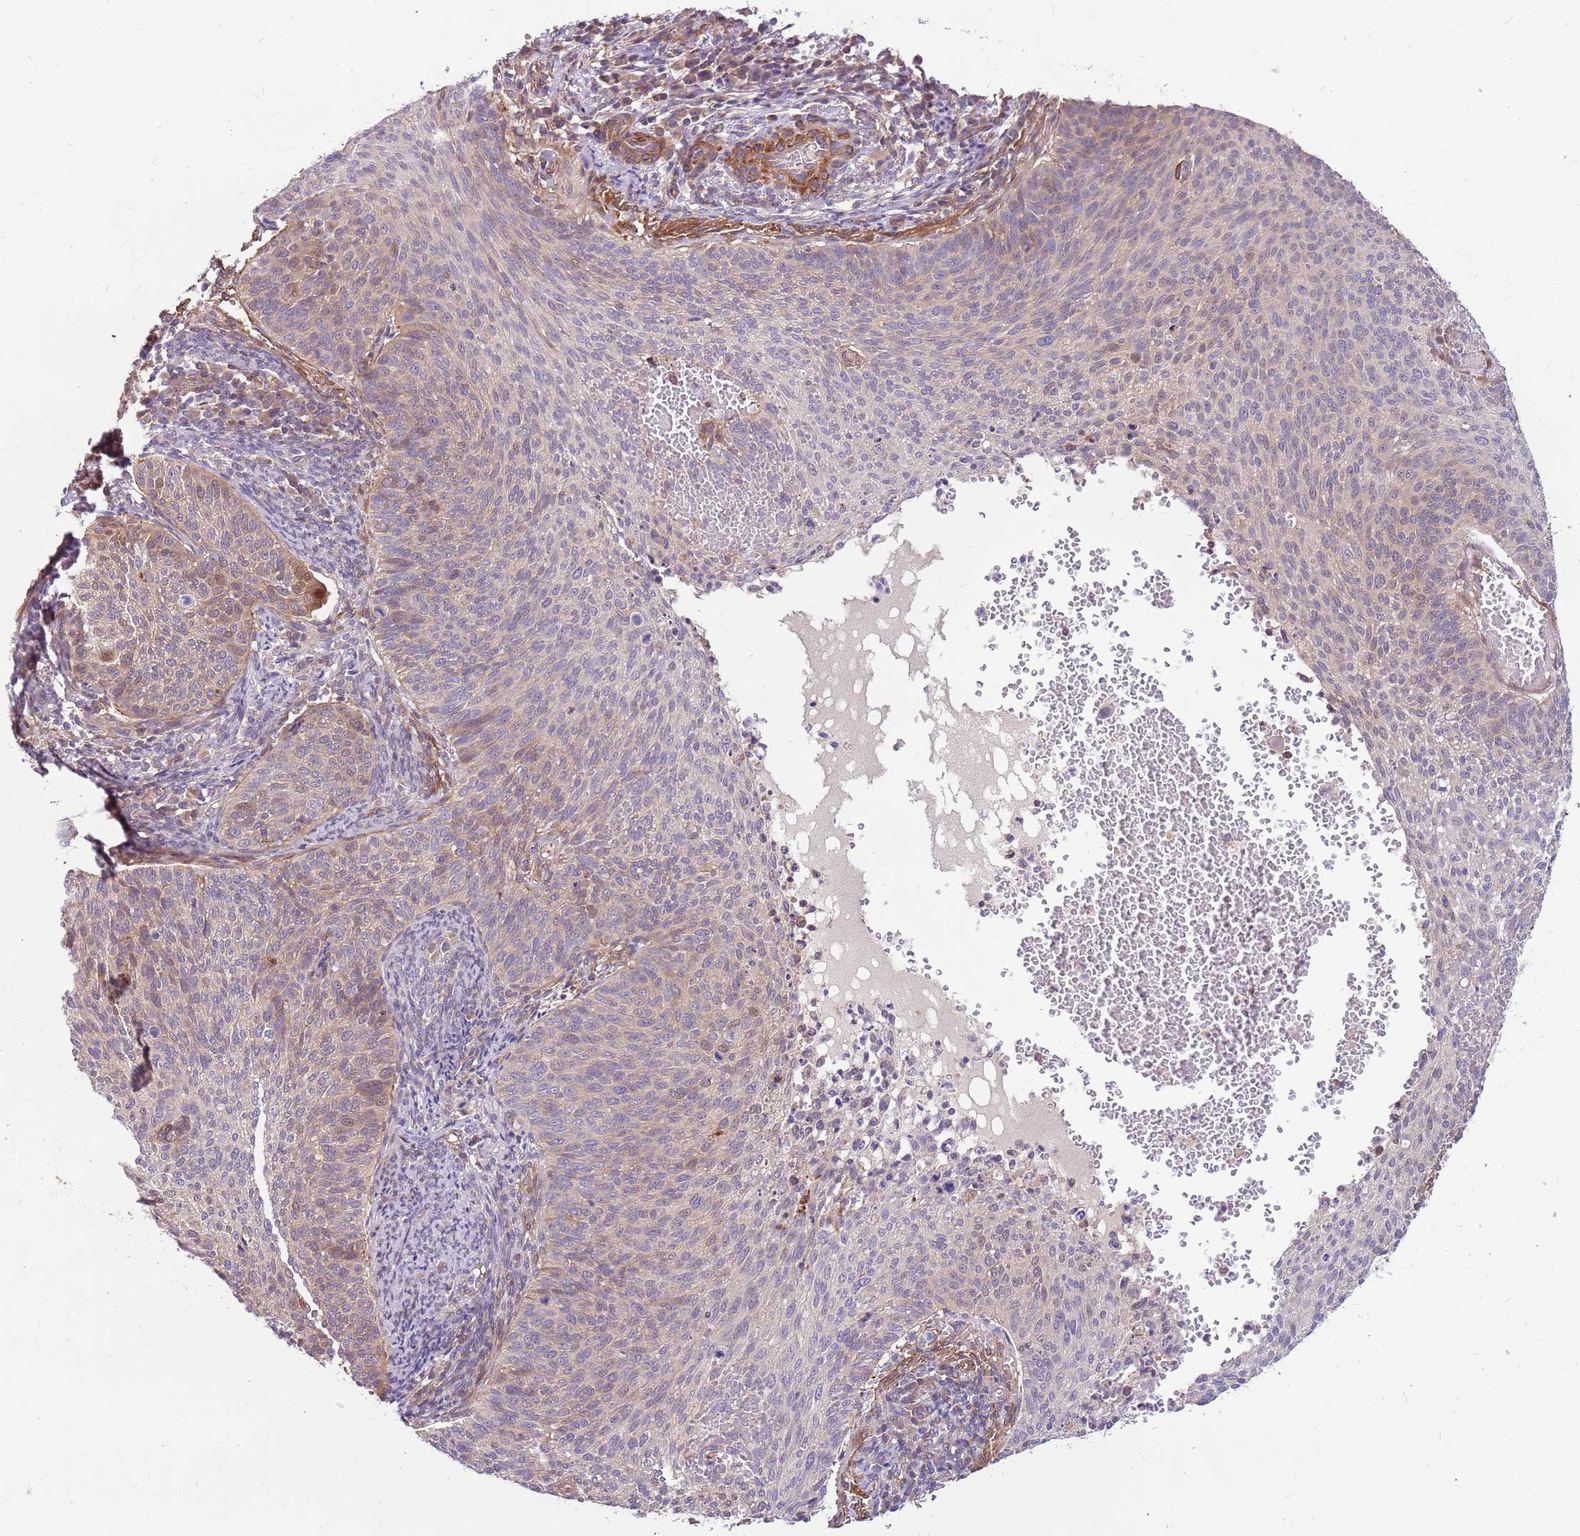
{"staining": {"intensity": "weak", "quantity": "<25%", "location": "cytoplasmic/membranous"}, "tissue": "cervical cancer", "cell_type": "Tumor cells", "image_type": "cancer", "snomed": [{"axis": "morphology", "description": "Squamous cell carcinoma, NOS"}, {"axis": "topography", "description": "Cervix"}], "caption": "Tumor cells are negative for brown protein staining in cervical squamous cell carcinoma.", "gene": "MVD", "patient": {"sex": "female", "age": 70}}